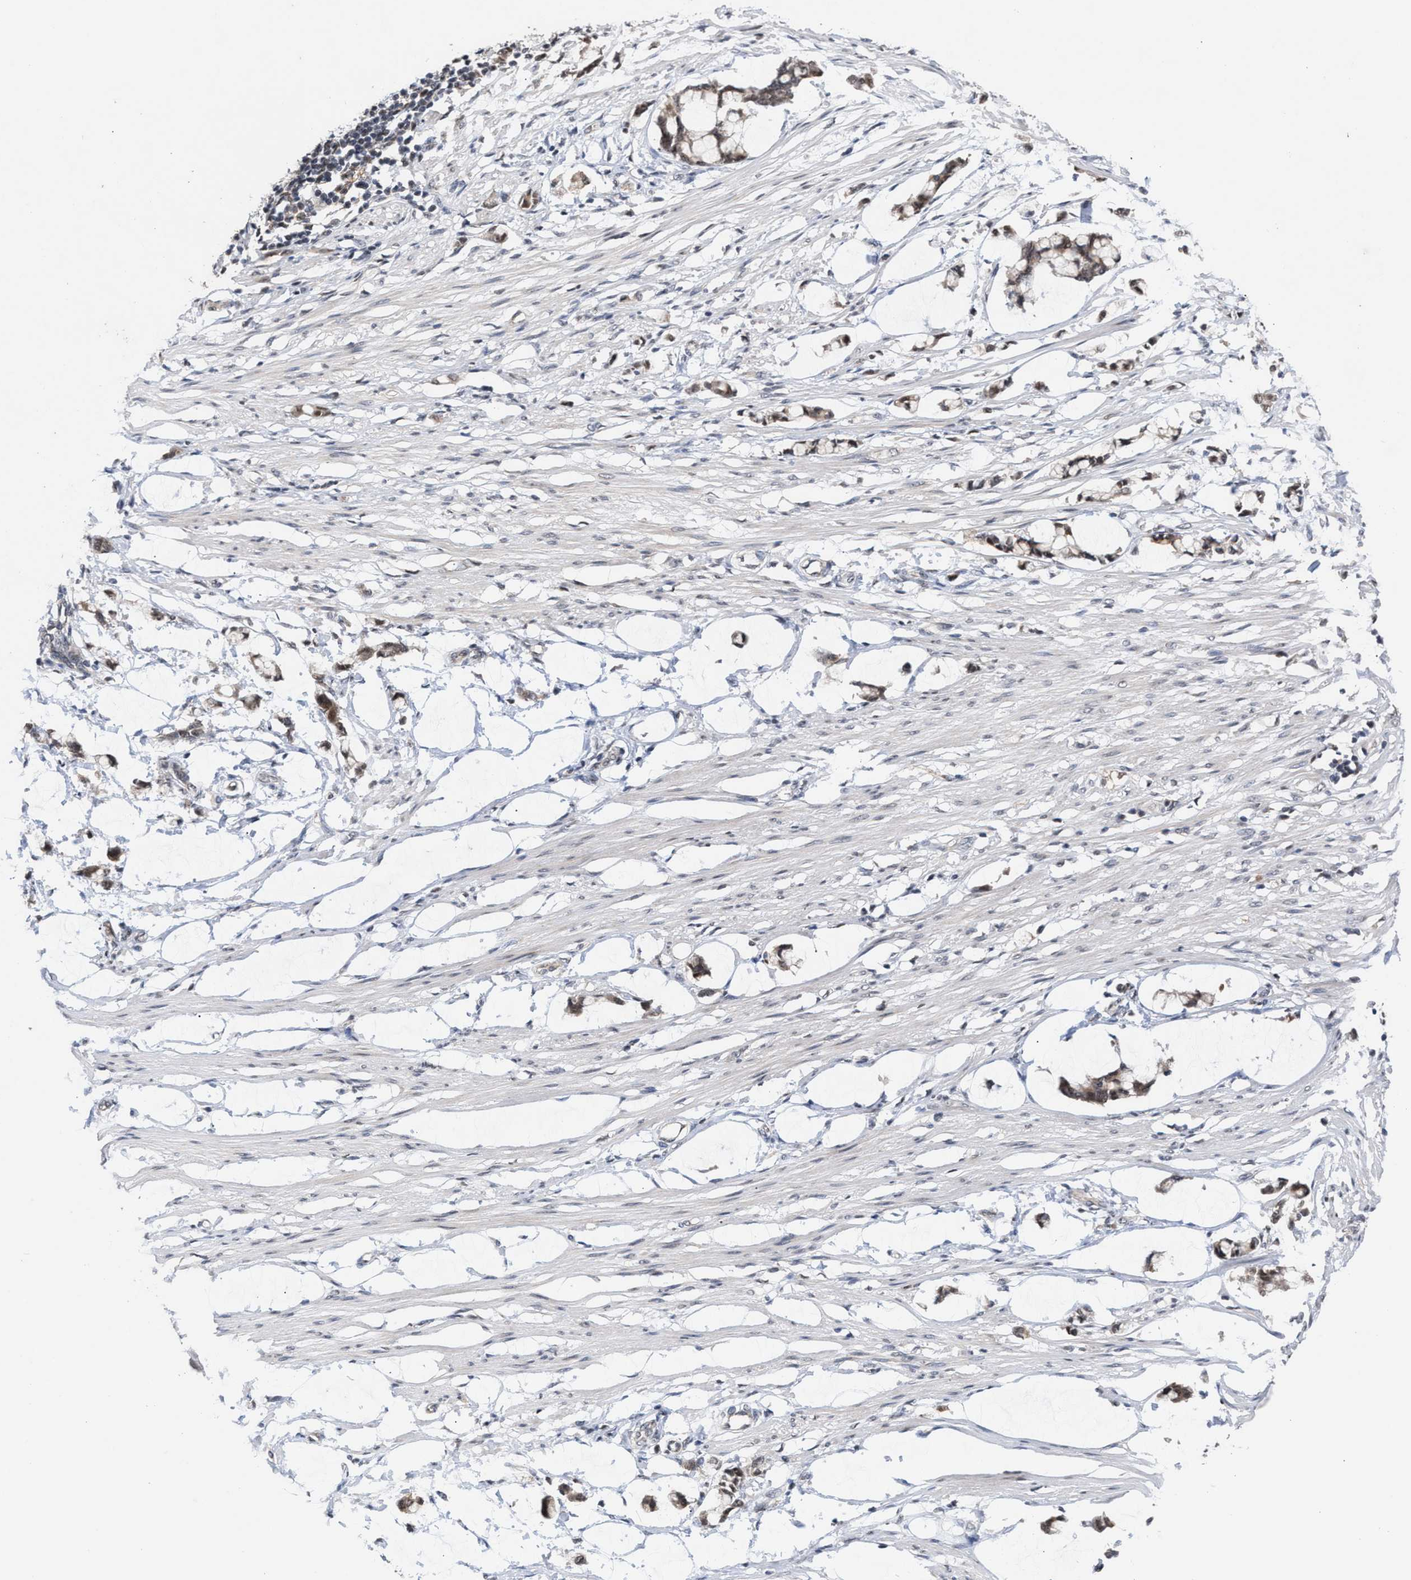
{"staining": {"intensity": "negative", "quantity": "none", "location": "none"}, "tissue": "smooth muscle", "cell_type": "Smooth muscle cells", "image_type": "normal", "snomed": [{"axis": "morphology", "description": "Normal tissue, NOS"}, {"axis": "morphology", "description": "Adenocarcinoma, NOS"}, {"axis": "topography", "description": "Smooth muscle"}, {"axis": "topography", "description": "Colon"}], "caption": "IHC photomicrograph of benign smooth muscle: smooth muscle stained with DAB shows no significant protein expression in smooth muscle cells.", "gene": "MKNK2", "patient": {"sex": "male", "age": 14}}